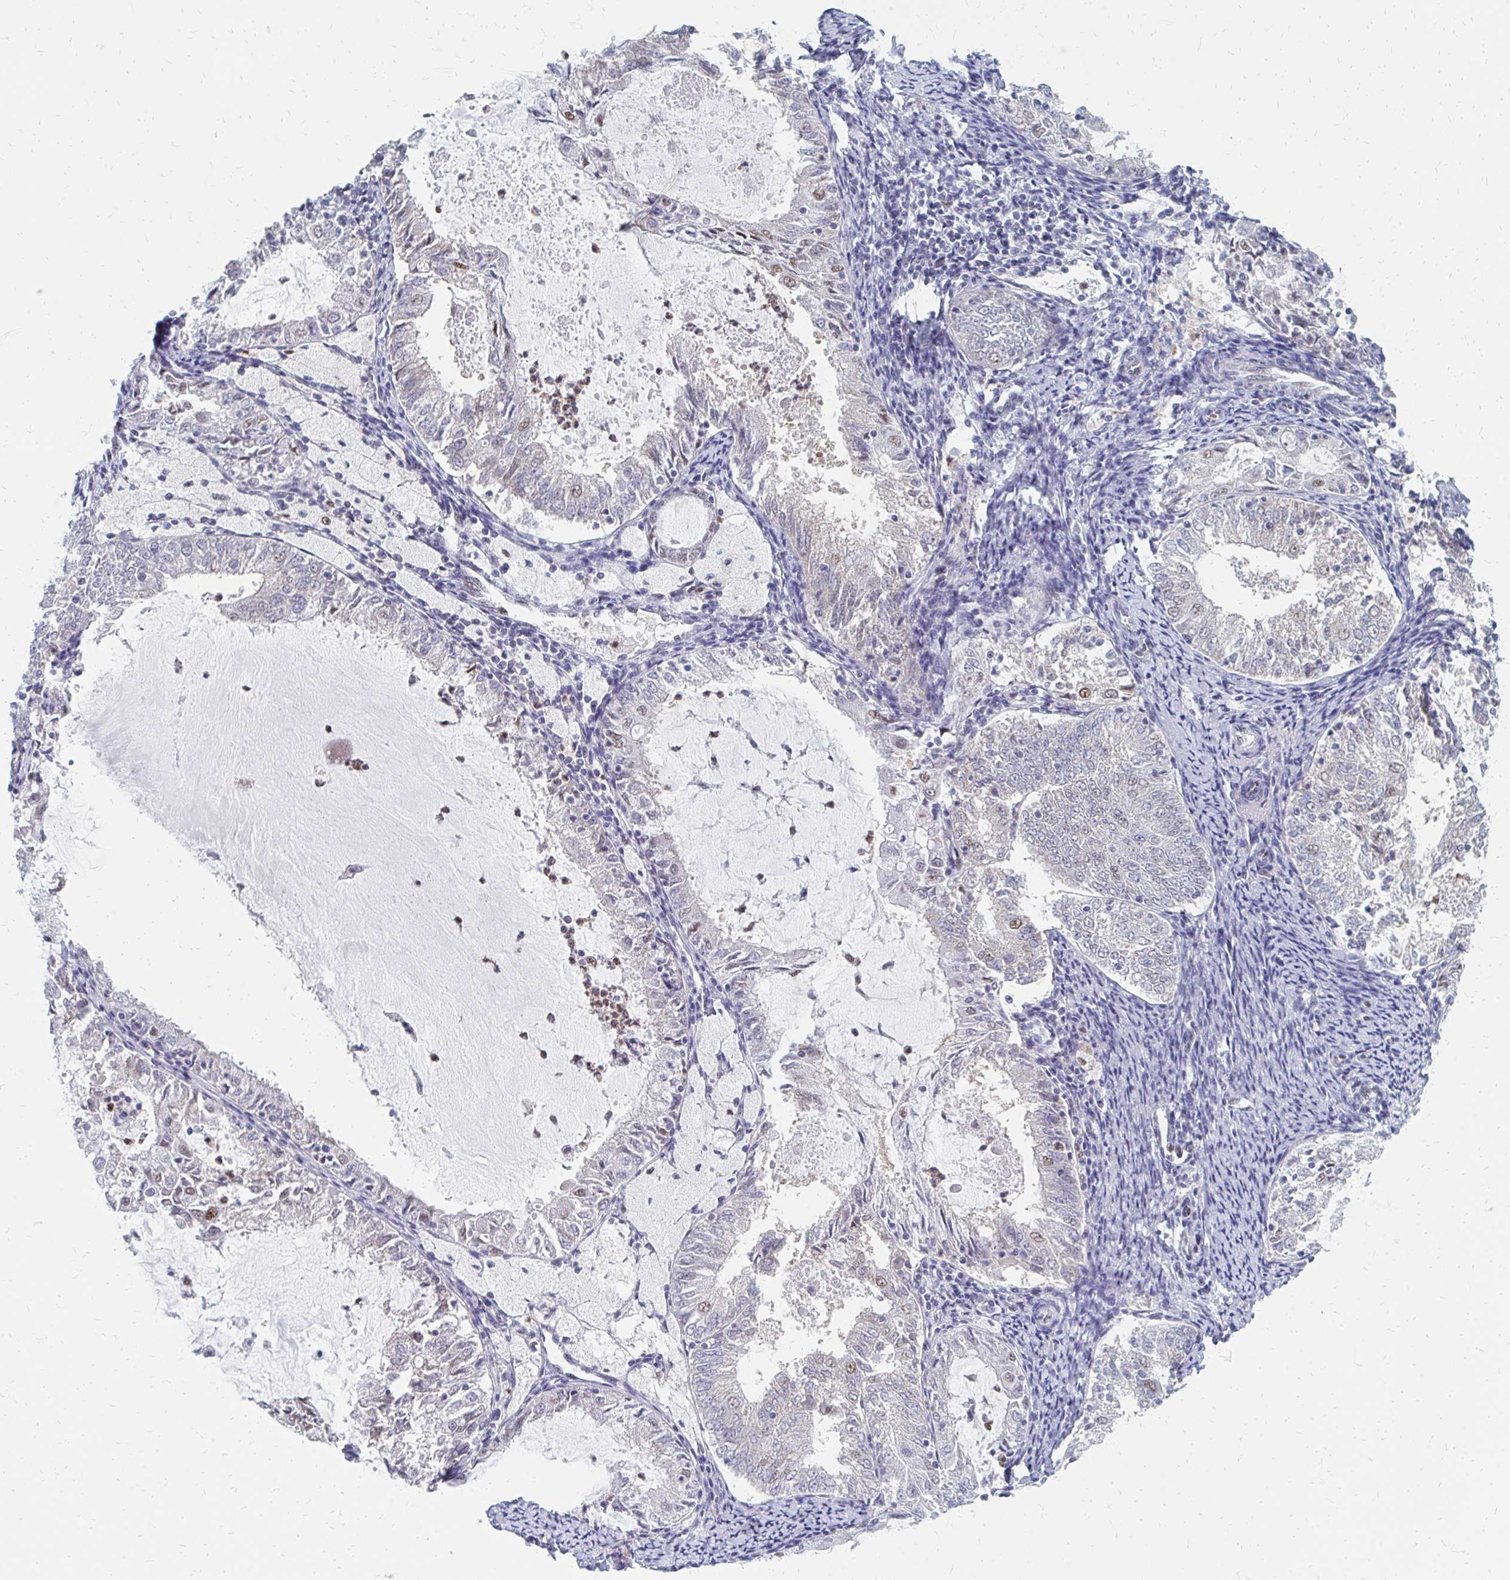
{"staining": {"intensity": "weak", "quantity": "<25%", "location": "nuclear"}, "tissue": "endometrial cancer", "cell_type": "Tumor cells", "image_type": "cancer", "snomed": [{"axis": "morphology", "description": "Adenocarcinoma, NOS"}, {"axis": "topography", "description": "Endometrium"}], "caption": "Protein analysis of endometrial cancer shows no significant staining in tumor cells.", "gene": "PLK3", "patient": {"sex": "female", "age": 57}}